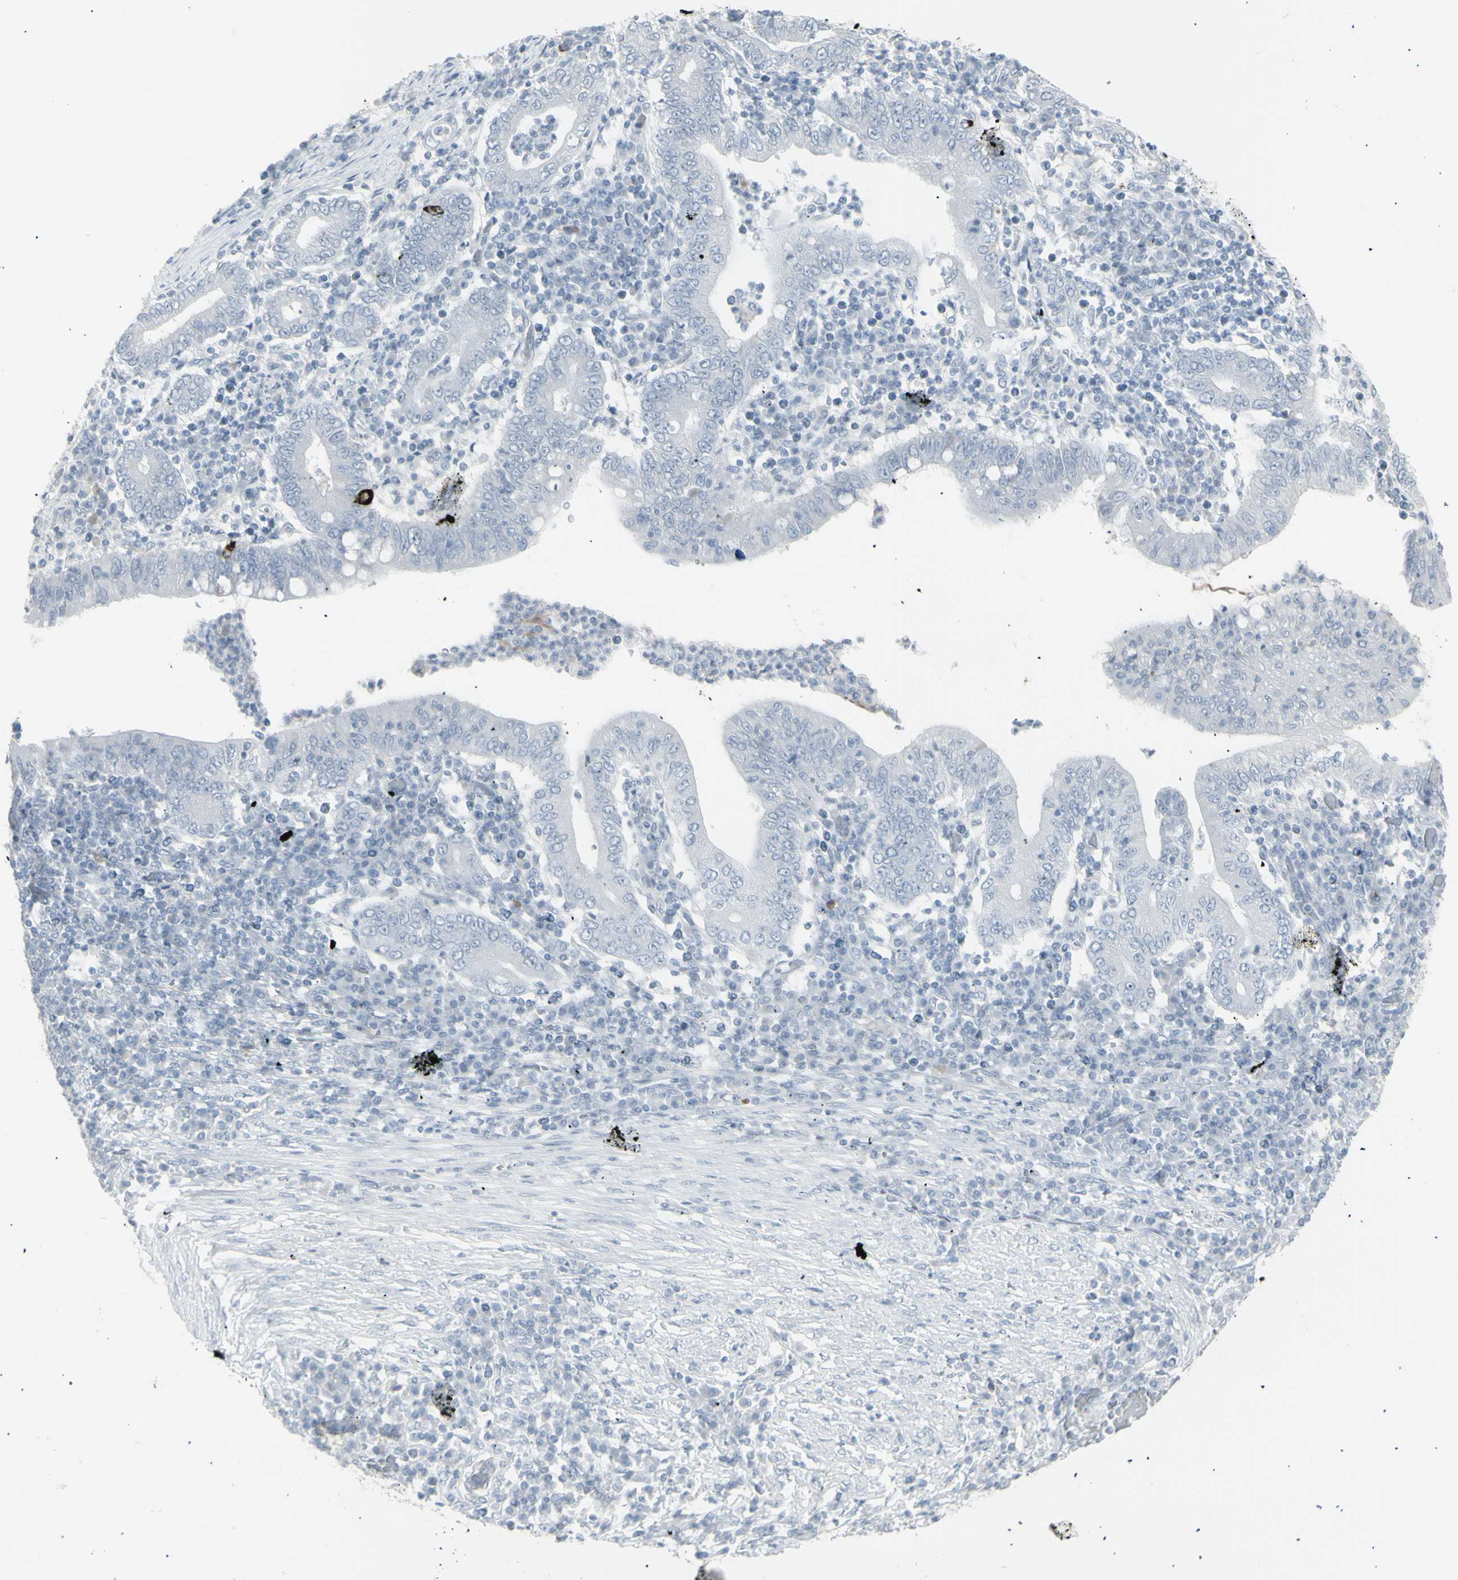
{"staining": {"intensity": "negative", "quantity": "none", "location": "none"}, "tissue": "stomach cancer", "cell_type": "Tumor cells", "image_type": "cancer", "snomed": [{"axis": "morphology", "description": "Normal tissue, NOS"}, {"axis": "morphology", "description": "Adenocarcinoma, NOS"}, {"axis": "topography", "description": "Esophagus"}, {"axis": "topography", "description": "Stomach, upper"}, {"axis": "topography", "description": "Peripheral nerve tissue"}], "caption": "Immunohistochemistry (IHC) micrograph of stomach cancer (adenocarcinoma) stained for a protein (brown), which shows no expression in tumor cells.", "gene": "YBX2", "patient": {"sex": "male", "age": 62}}